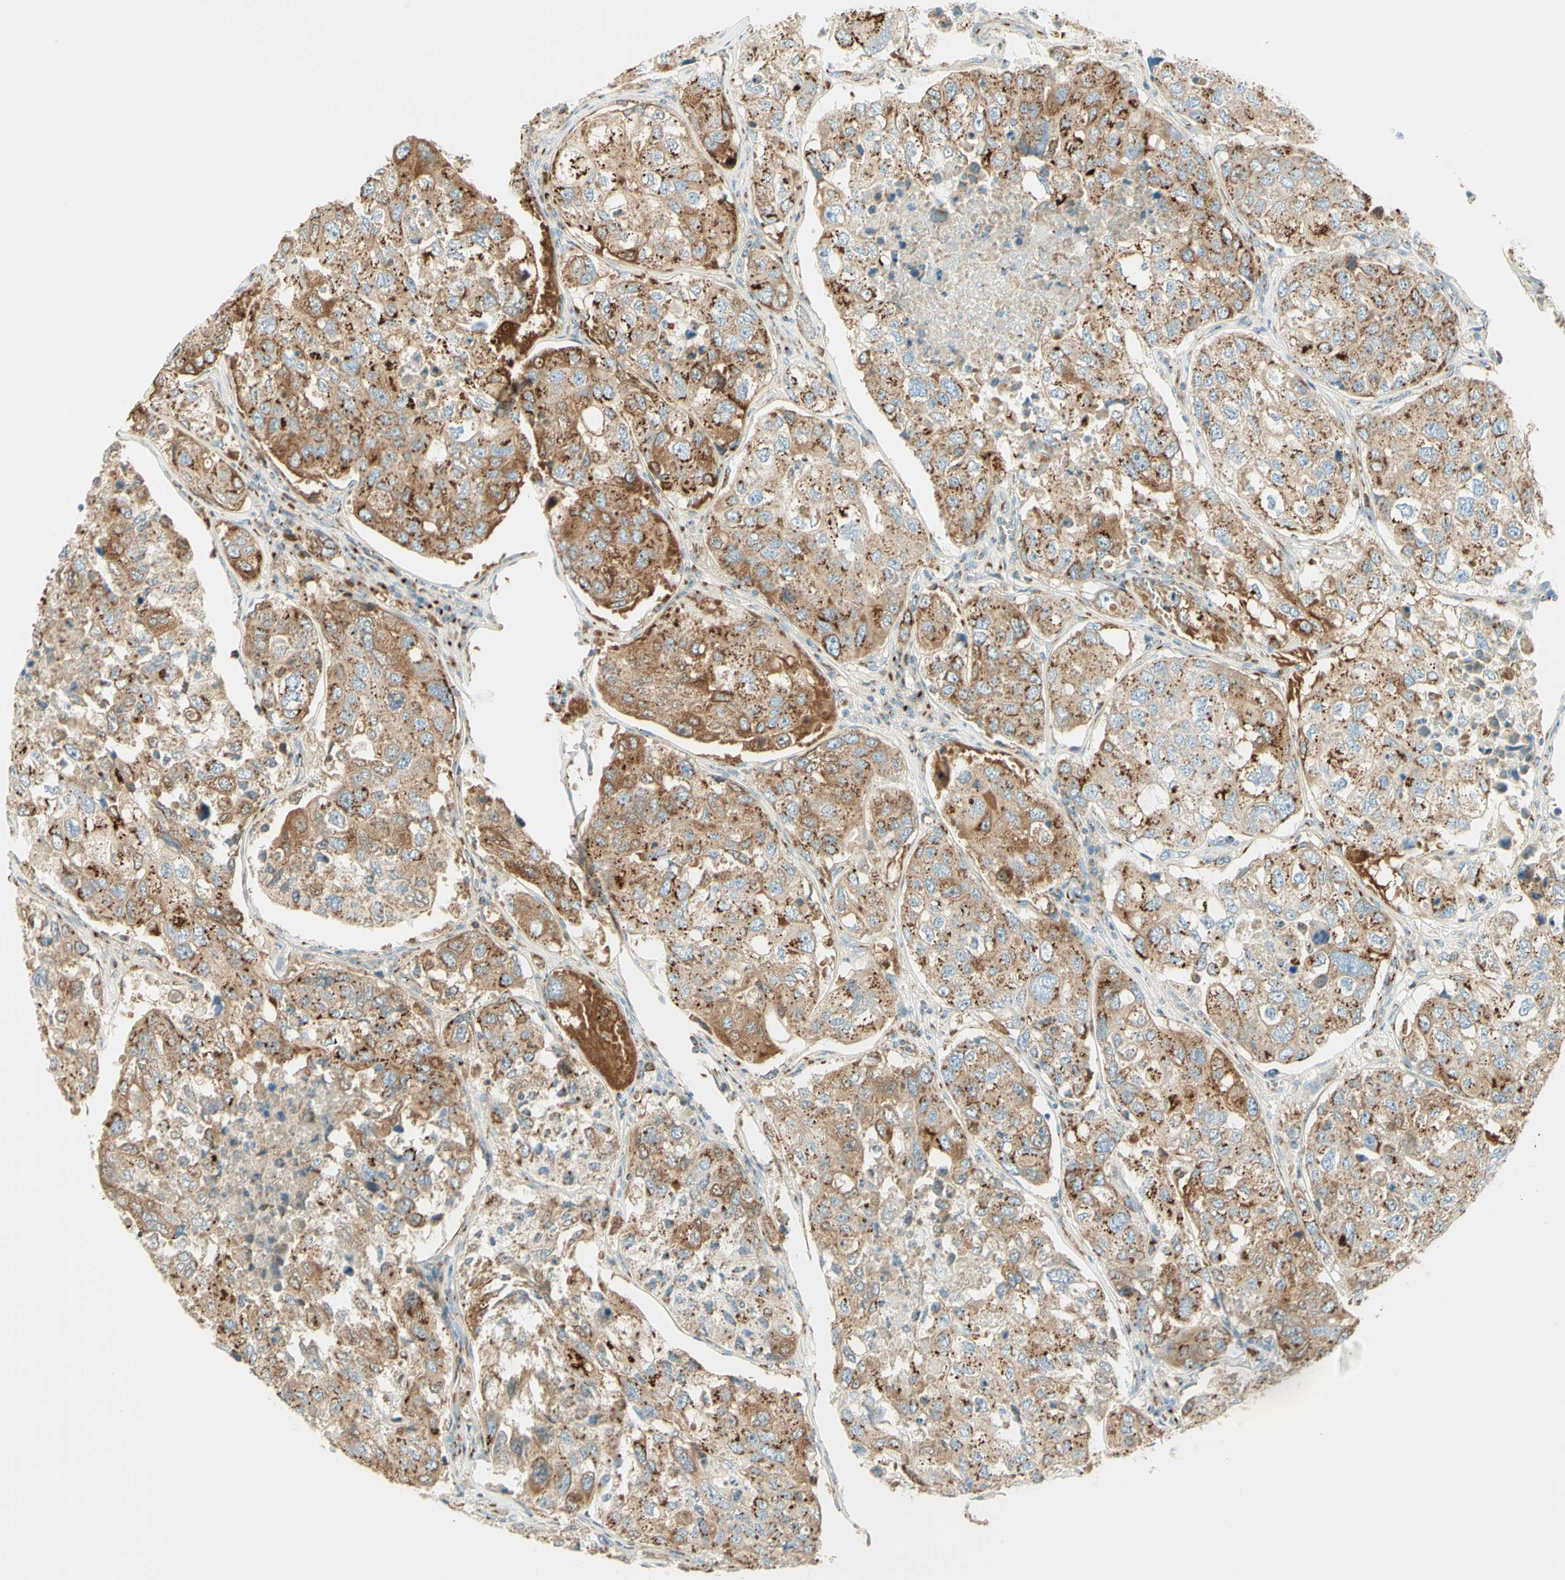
{"staining": {"intensity": "moderate", "quantity": ">75%", "location": "cytoplasmic/membranous"}, "tissue": "urothelial cancer", "cell_type": "Tumor cells", "image_type": "cancer", "snomed": [{"axis": "morphology", "description": "Urothelial carcinoma, High grade"}, {"axis": "topography", "description": "Lymph node"}, {"axis": "topography", "description": "Urinary bladder"}], "caption": "Protein expression analysis of urothelial cancer demonstrates moderate cytoplasmic/membranous positivity in approximately >75% of tumor cells.", "gene": "GOLGB1", "patient": {"sex": "male", "age": 51}}